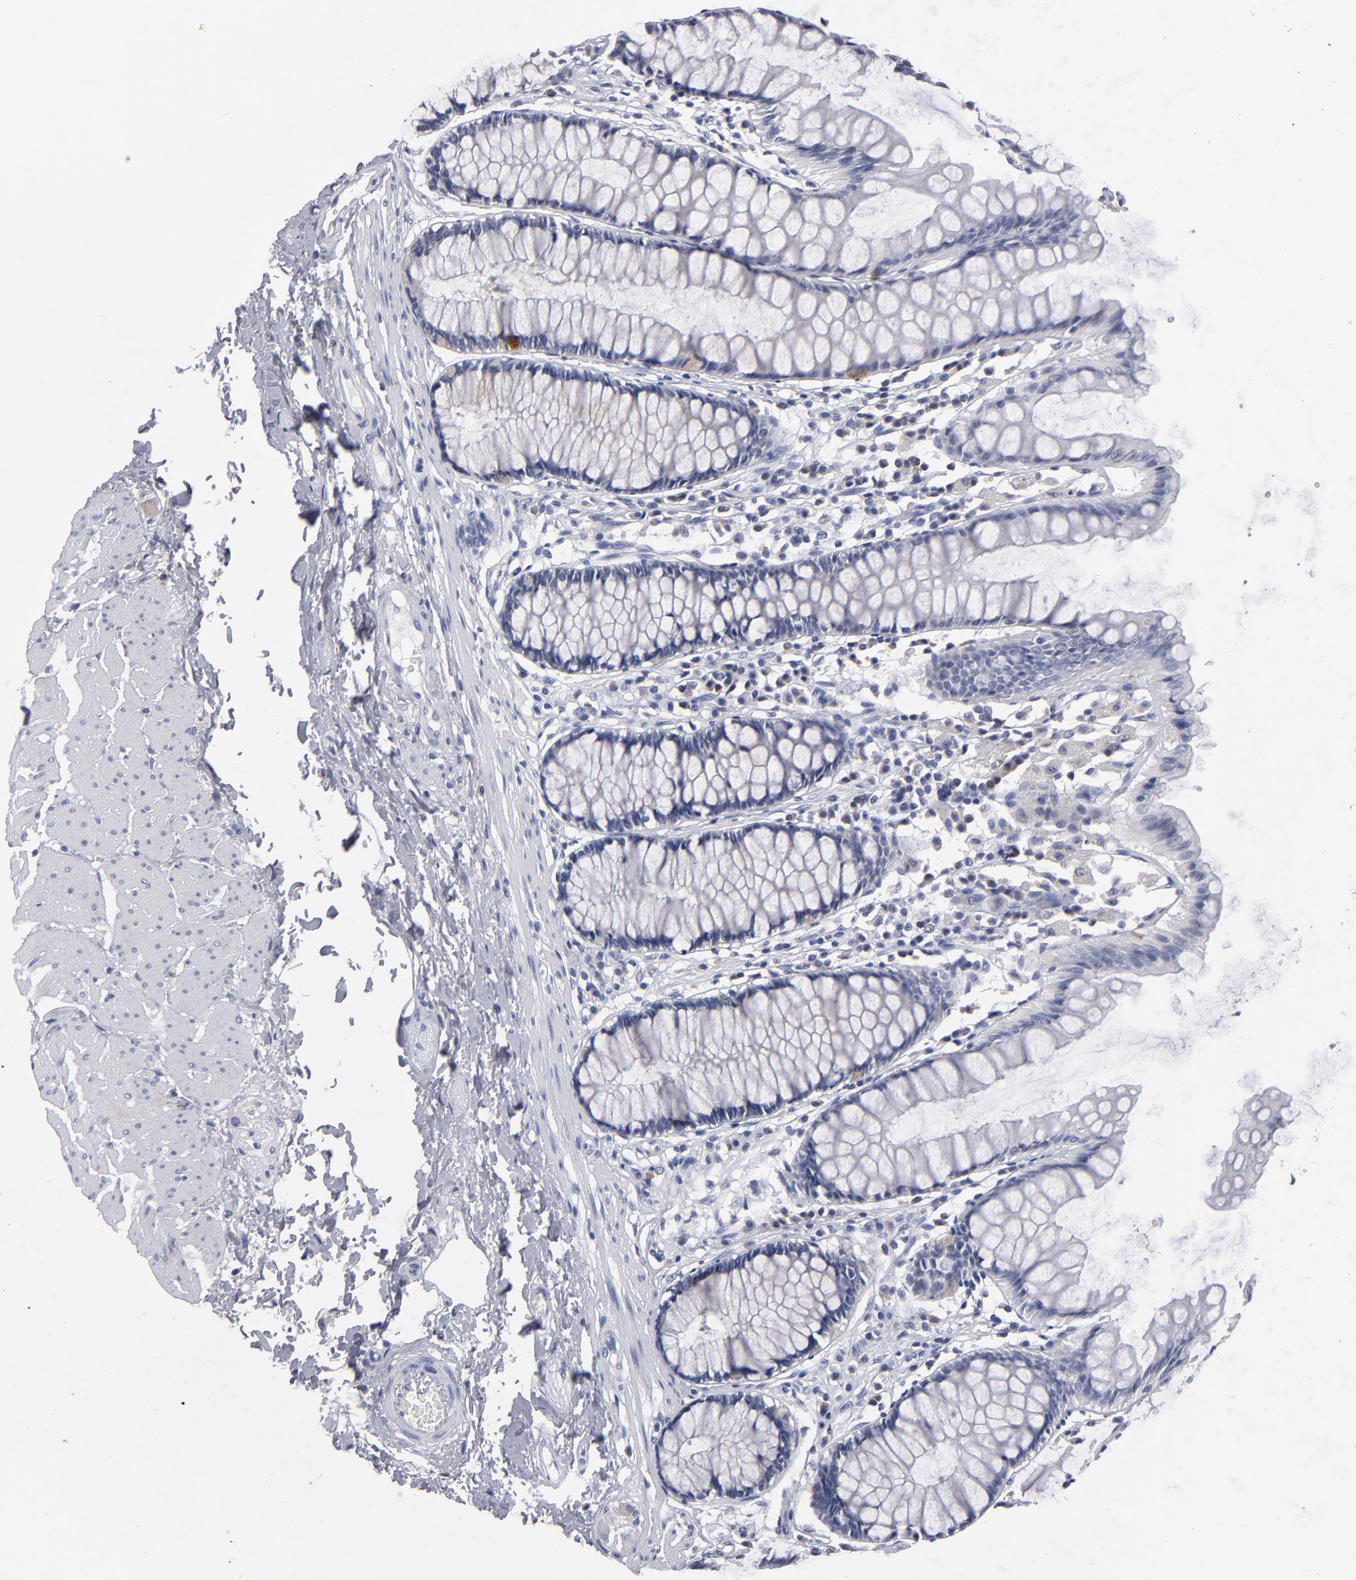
{"staining": {"intensity": "weak", "quantity": "<25%", "location": "cytoplasmic/membranous"}, "tissue": "rectum", "cell_type": "Glandular cells", "image_type": "normal", "snomed": [{"axis": "morphology", "description": "Normal tissue, NOS"}, {"axis": "topography", "description": "Rectum"}], "caption": "Micrograph shows no protein staining in glandular cells of unremarkable rectum. (Brightfield microscopy of DAB (3,3'-diaminobenzidine) IHC at high magnification).", "gene": "CCDC80", "patient": {"sex": "male", "age": 77}}